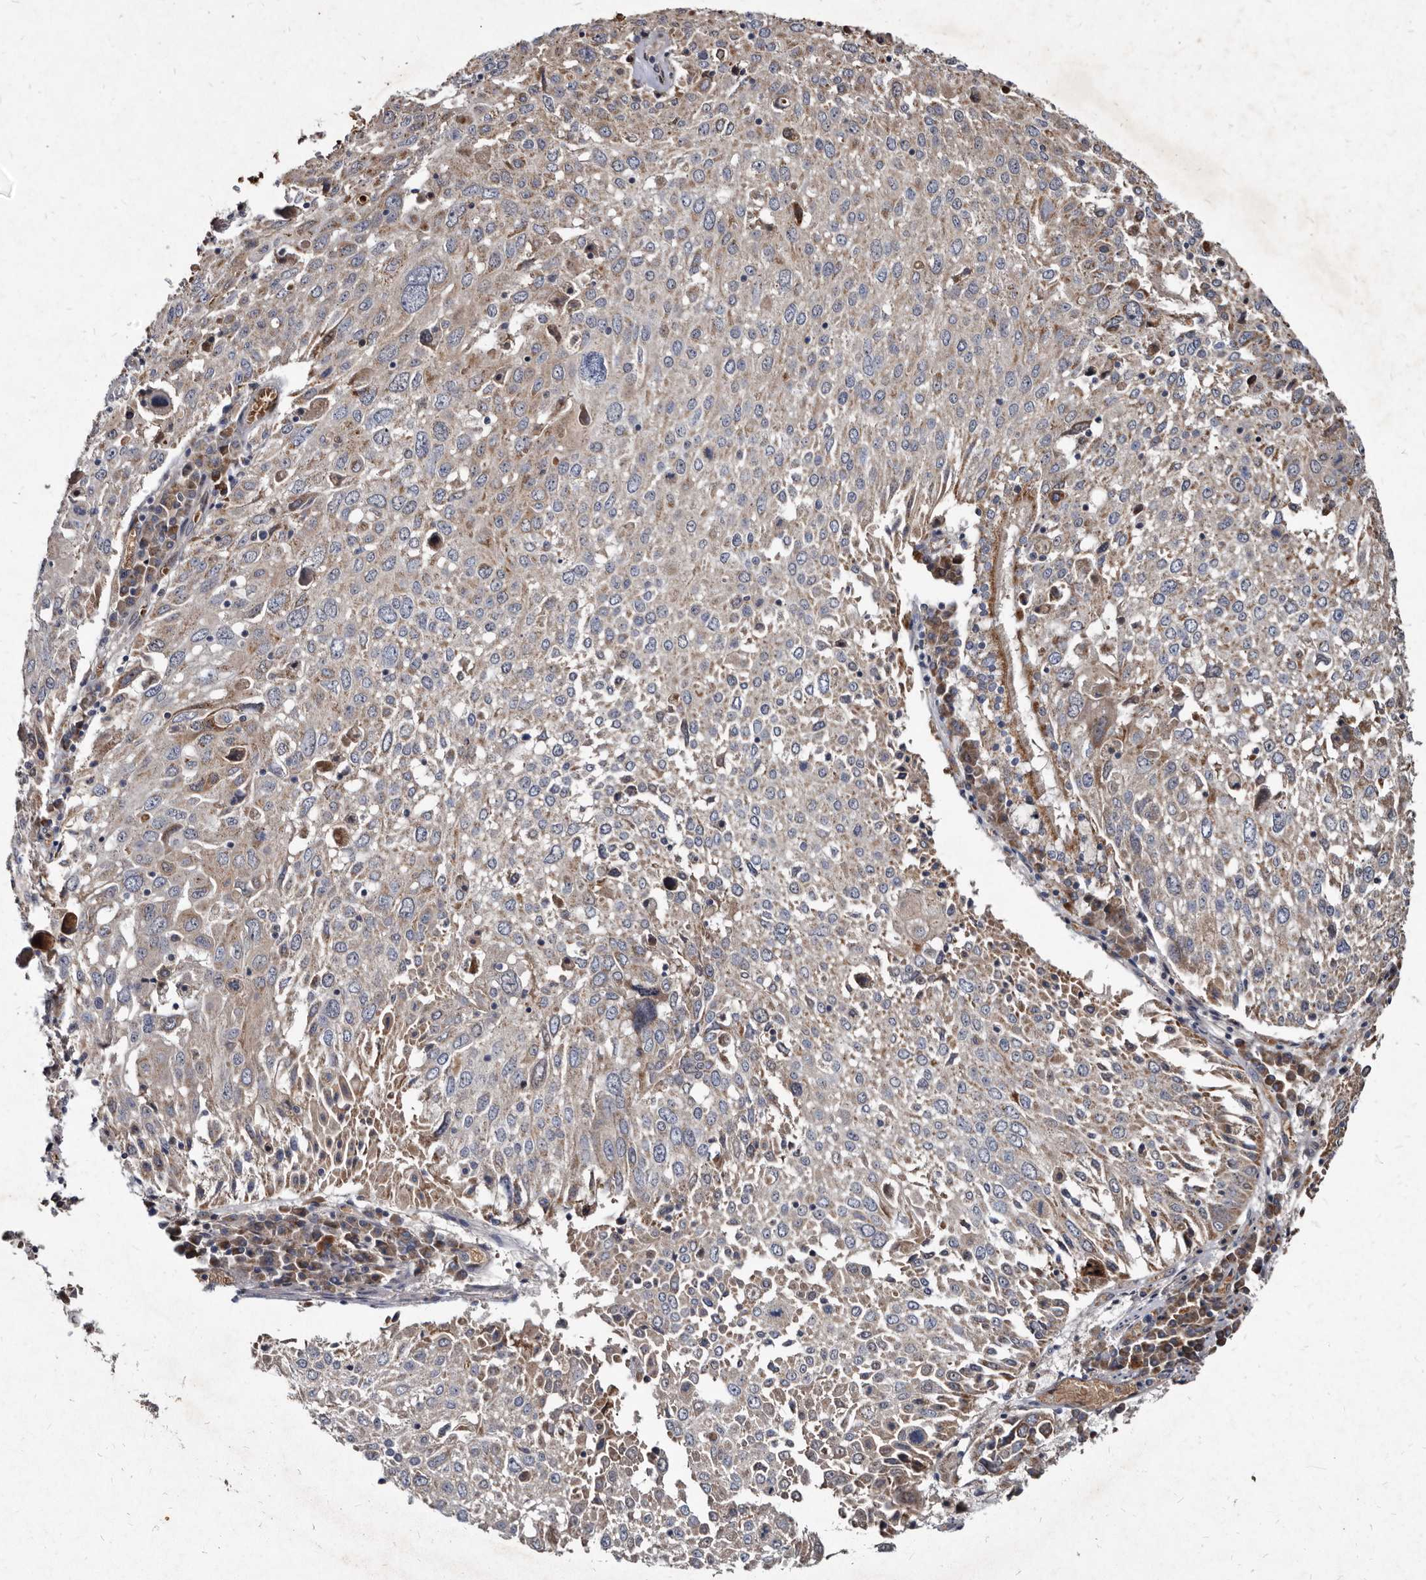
{"staining": {"intensity": "weak", "quantity": "25%-75%", "location": "cytoplasmic/membranous"}, "tissue": "lung cancer", "cell_type": "Tumor cells", "image_type": "cancer", "snomed": [{"axis": "morphology", "description": "Squamous cell carcinoma, NOS"}, {"axis": "topography", "description": "Lung"}], "caption": "The photomicrograph demonstrates immunohistochemical staining of squamous cell carcinoma (lung). There is weak cytoplasmic/membranous positivity is seen in approximately 25%-75% of tumor cells. The staining was performed using DAB (3,3'-diaminobenzidine), with brown indicating positive protein expression. Nuclei are stained blue with hematoxylin.", "gene": "YPEL3", "patient": {"sex": "male", "age": 65}}